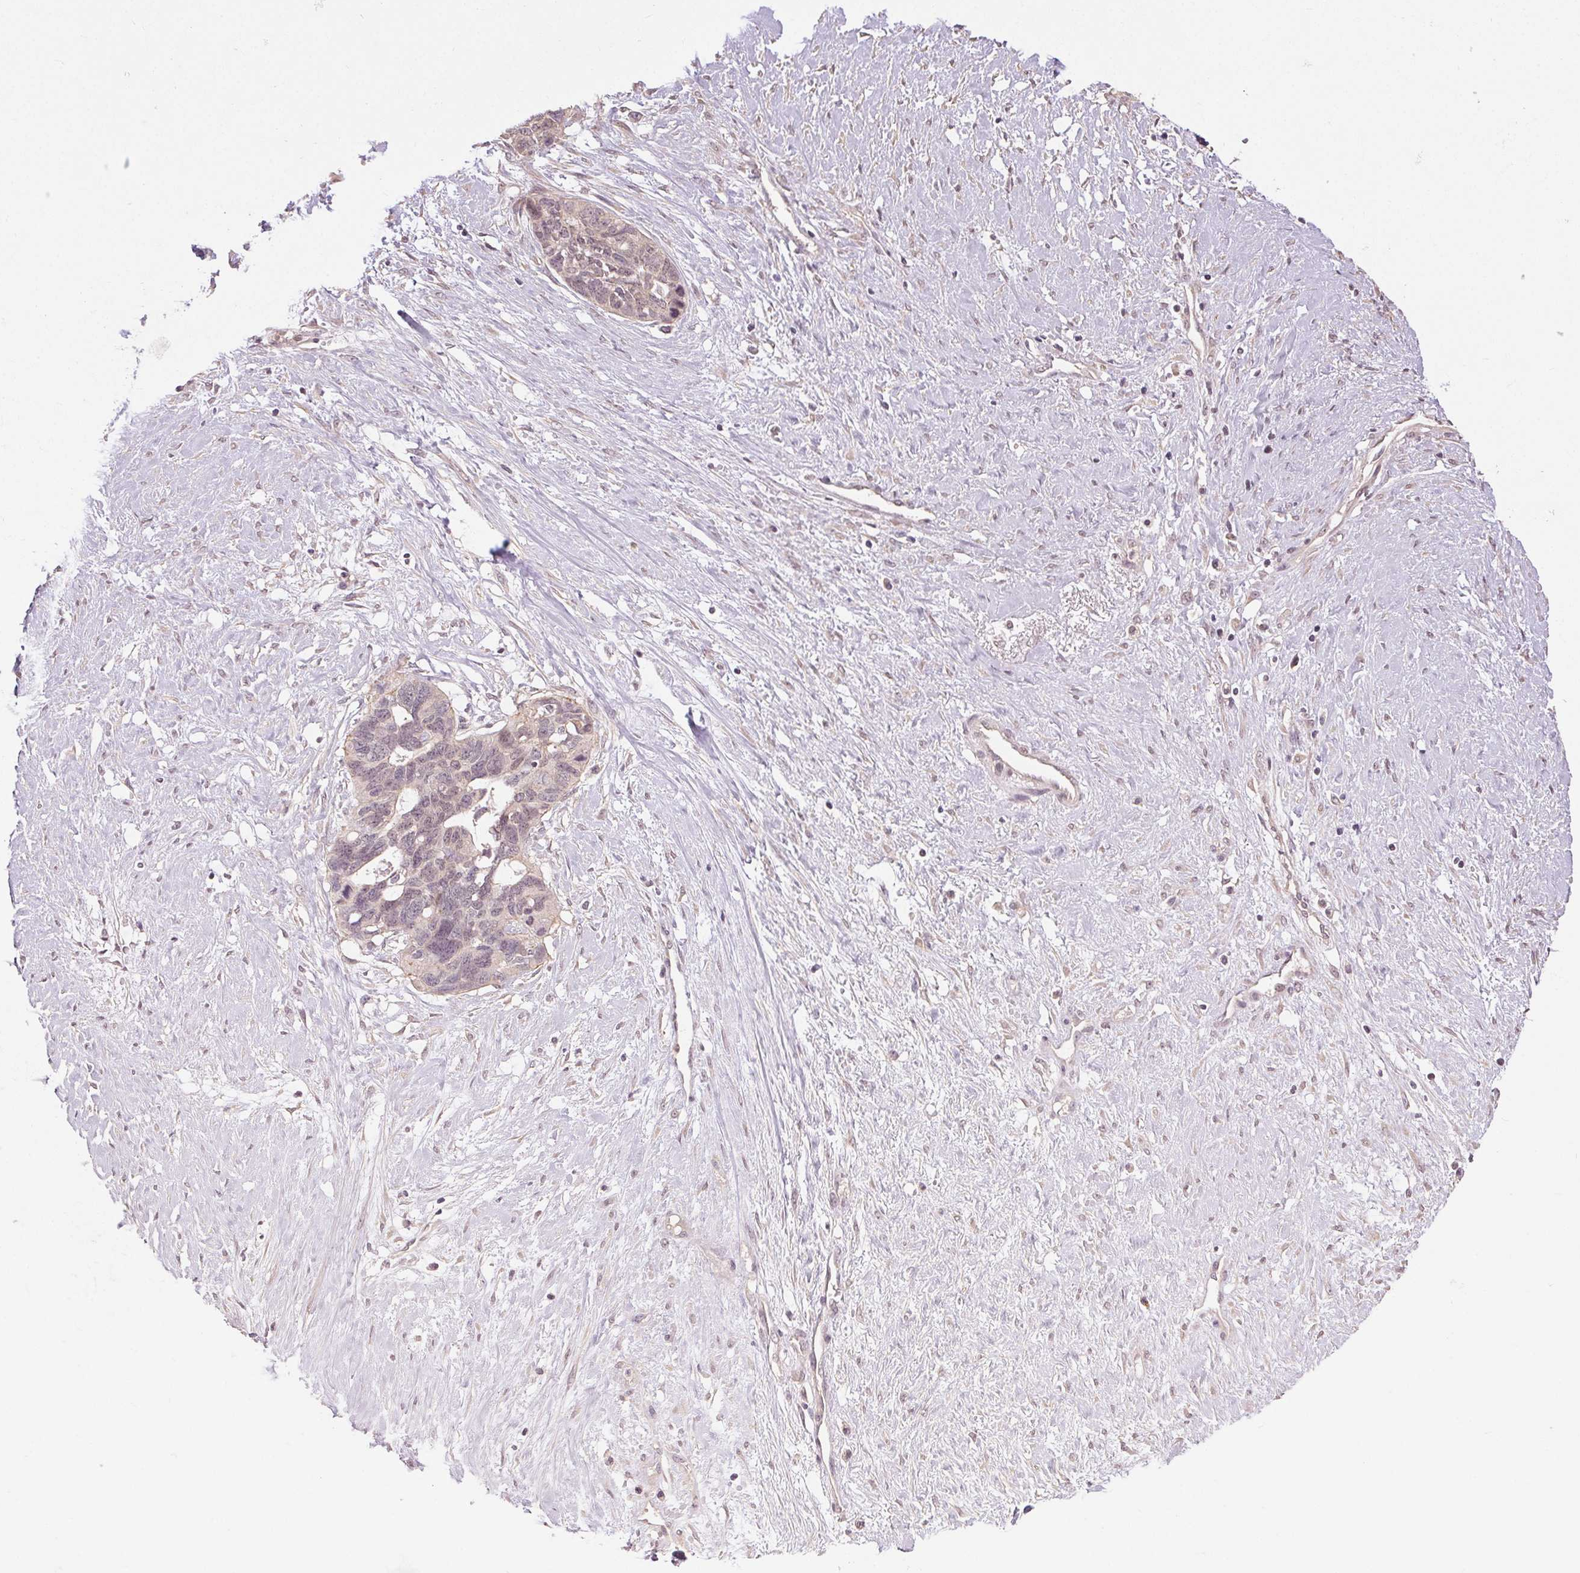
{"staining": {"intensity": "negative", "quantity": "none", "location": "none"}, "tissue": "ovarian cancer", "cell_type": "Tumor cells", "image_type": "cancer", "snomed": [{"axis": "morphology", "description": "Cystadenocarcinoma, serous, NOS"}, {"axis": "topography", "description": "Ovary"}], "caption": "Serous cystadenocarcinoma (ovarian) stained for a protein using immunohistochemistry exhibits no expression tumor cells.", "gene": "ATP1B3", "patient": {"sex": "female", "age": 69}}